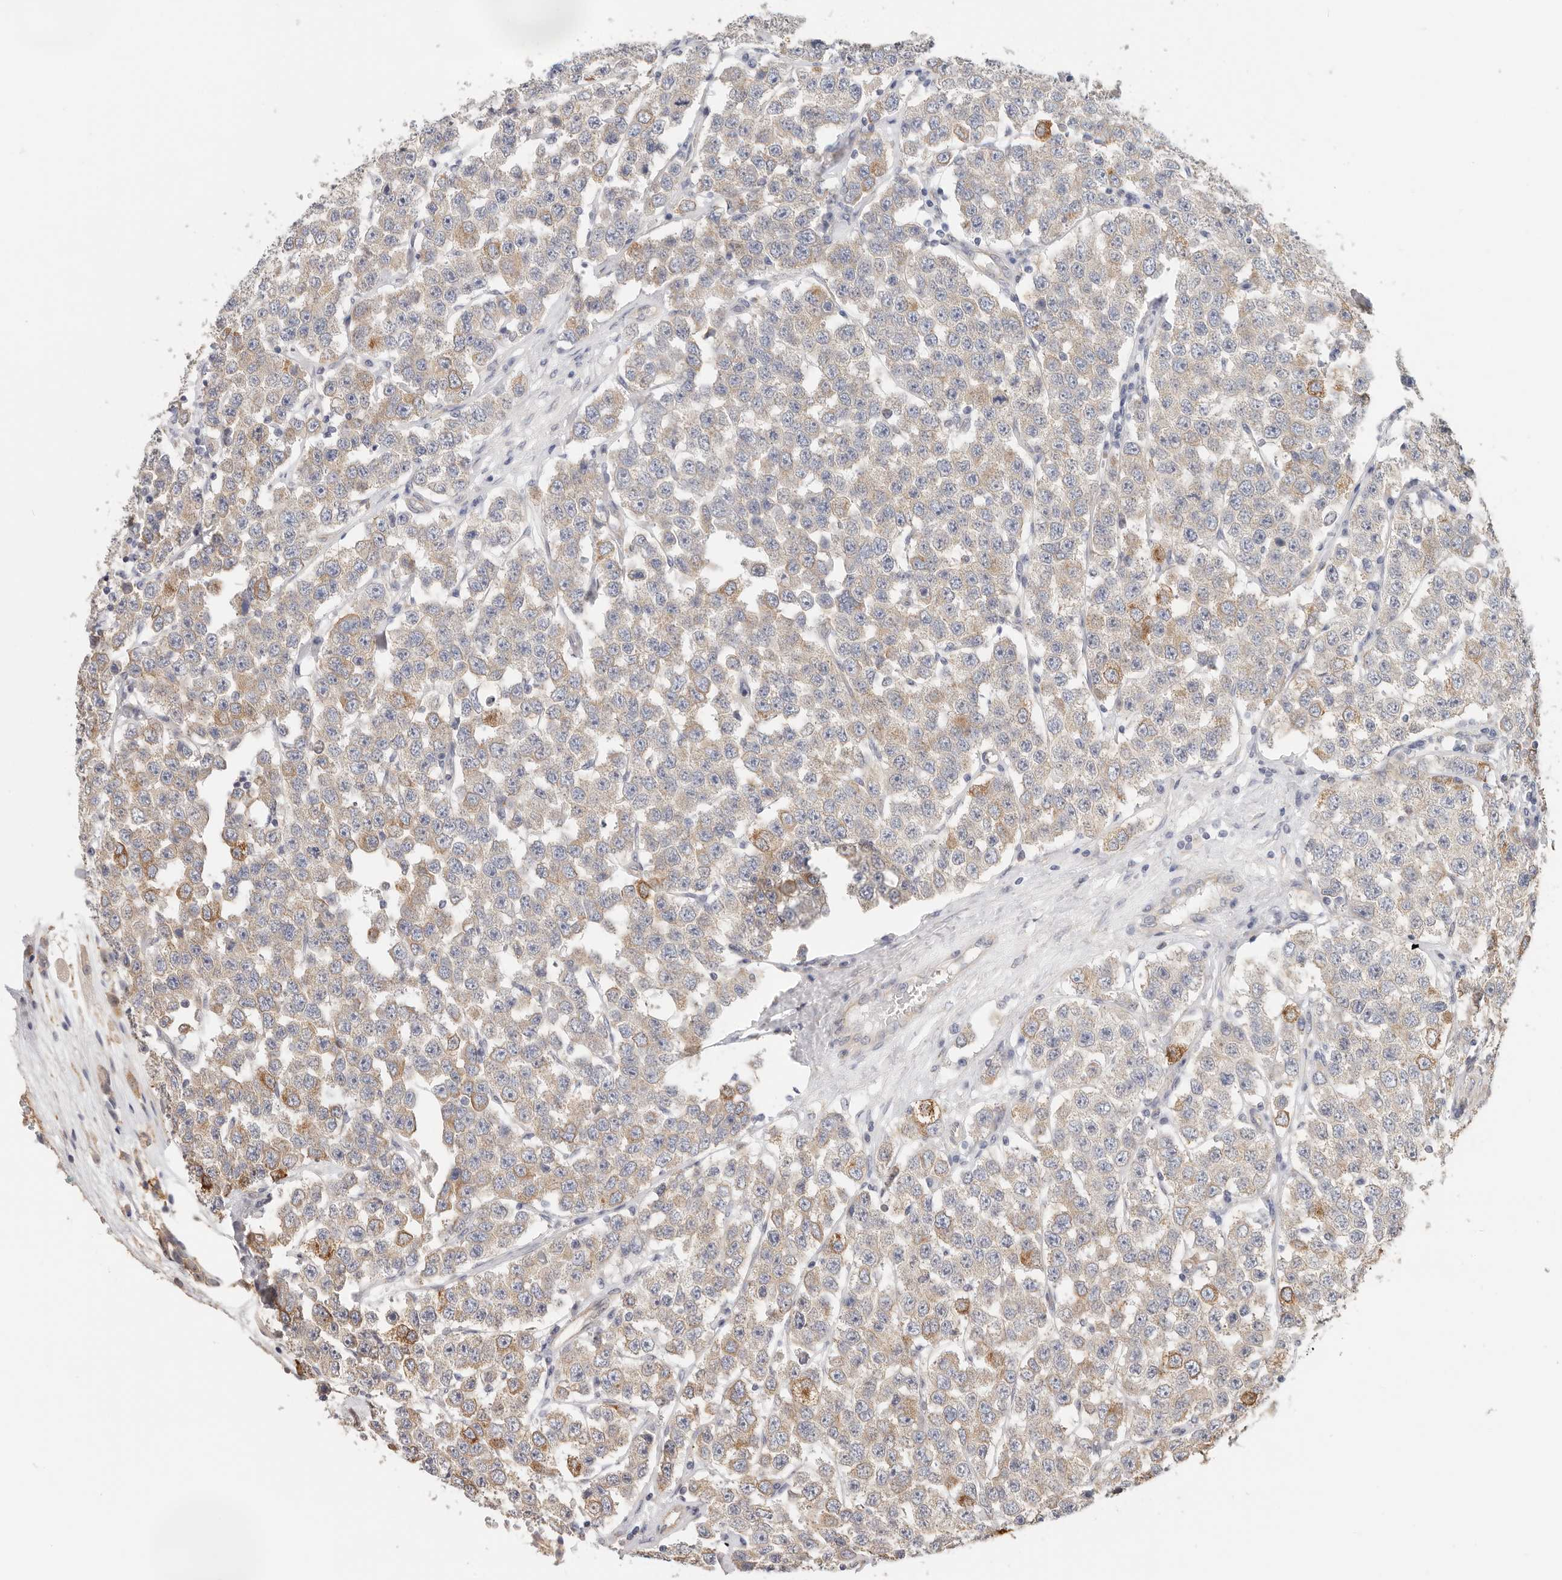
{"staining": {"intensity": "moderate", "quantity": "<25%", "location": "cytoplasmic/membranous"}, "tissue": "testis cancer", "cell_type": "Tumor cells", "image_type": "cancer", "snomed": [{"axis": "morphology", "description": "Seminoma, NOS"}, {"axis": "topography", "description": "Testis"}], "caption": "Approximately <25% of tumor cells in seminoma (testis) exhibit moderate cytoplasmic/membranous protein positivity as visualized by brown immunohistochemical staining.", "gene": "AFDN", "patient": {"sex": "male", "age": 28}}